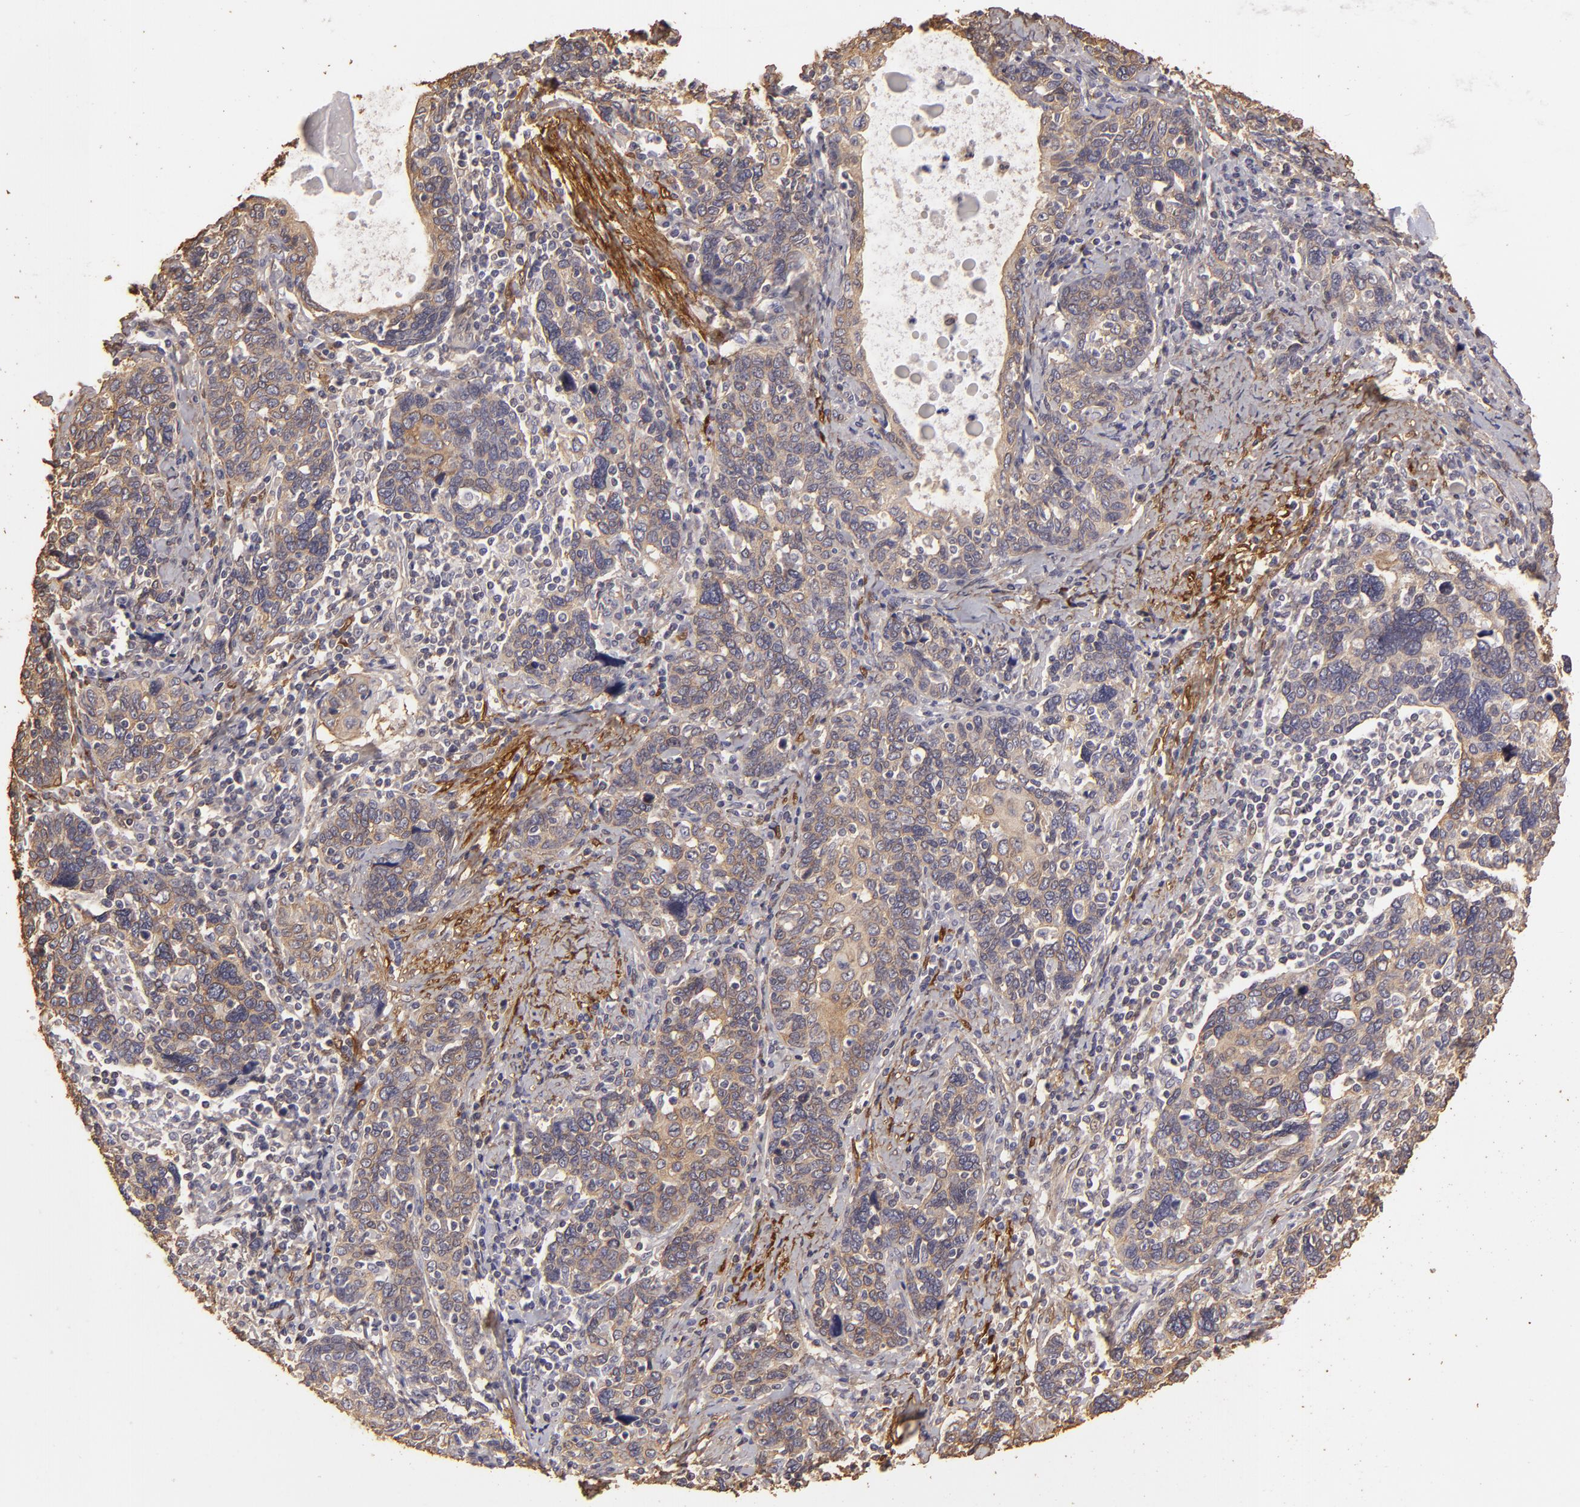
{"staining": {"intensity": "weak", "quantity": "25%-75%", "location": "cytoplasmic/membranous"}, "tissue": "cervical cancer", "cell_type": "Tumor cells", "image_type": "cancer", "snomed": [{"axis": "morphology", "description": "Squamous cell carcinoma, NOS"}, {"axis": "topography", "description": "Cervix"}], "caption": "High-power microscopy captured an IHC image of cervical squamous cell carcinoma, revealing weak cytoplasmic/membranous expression in approximately 25%-75% of tumor cells.", "gene": "HSPB6", "patient": {"sex": "female", "age": 41}}